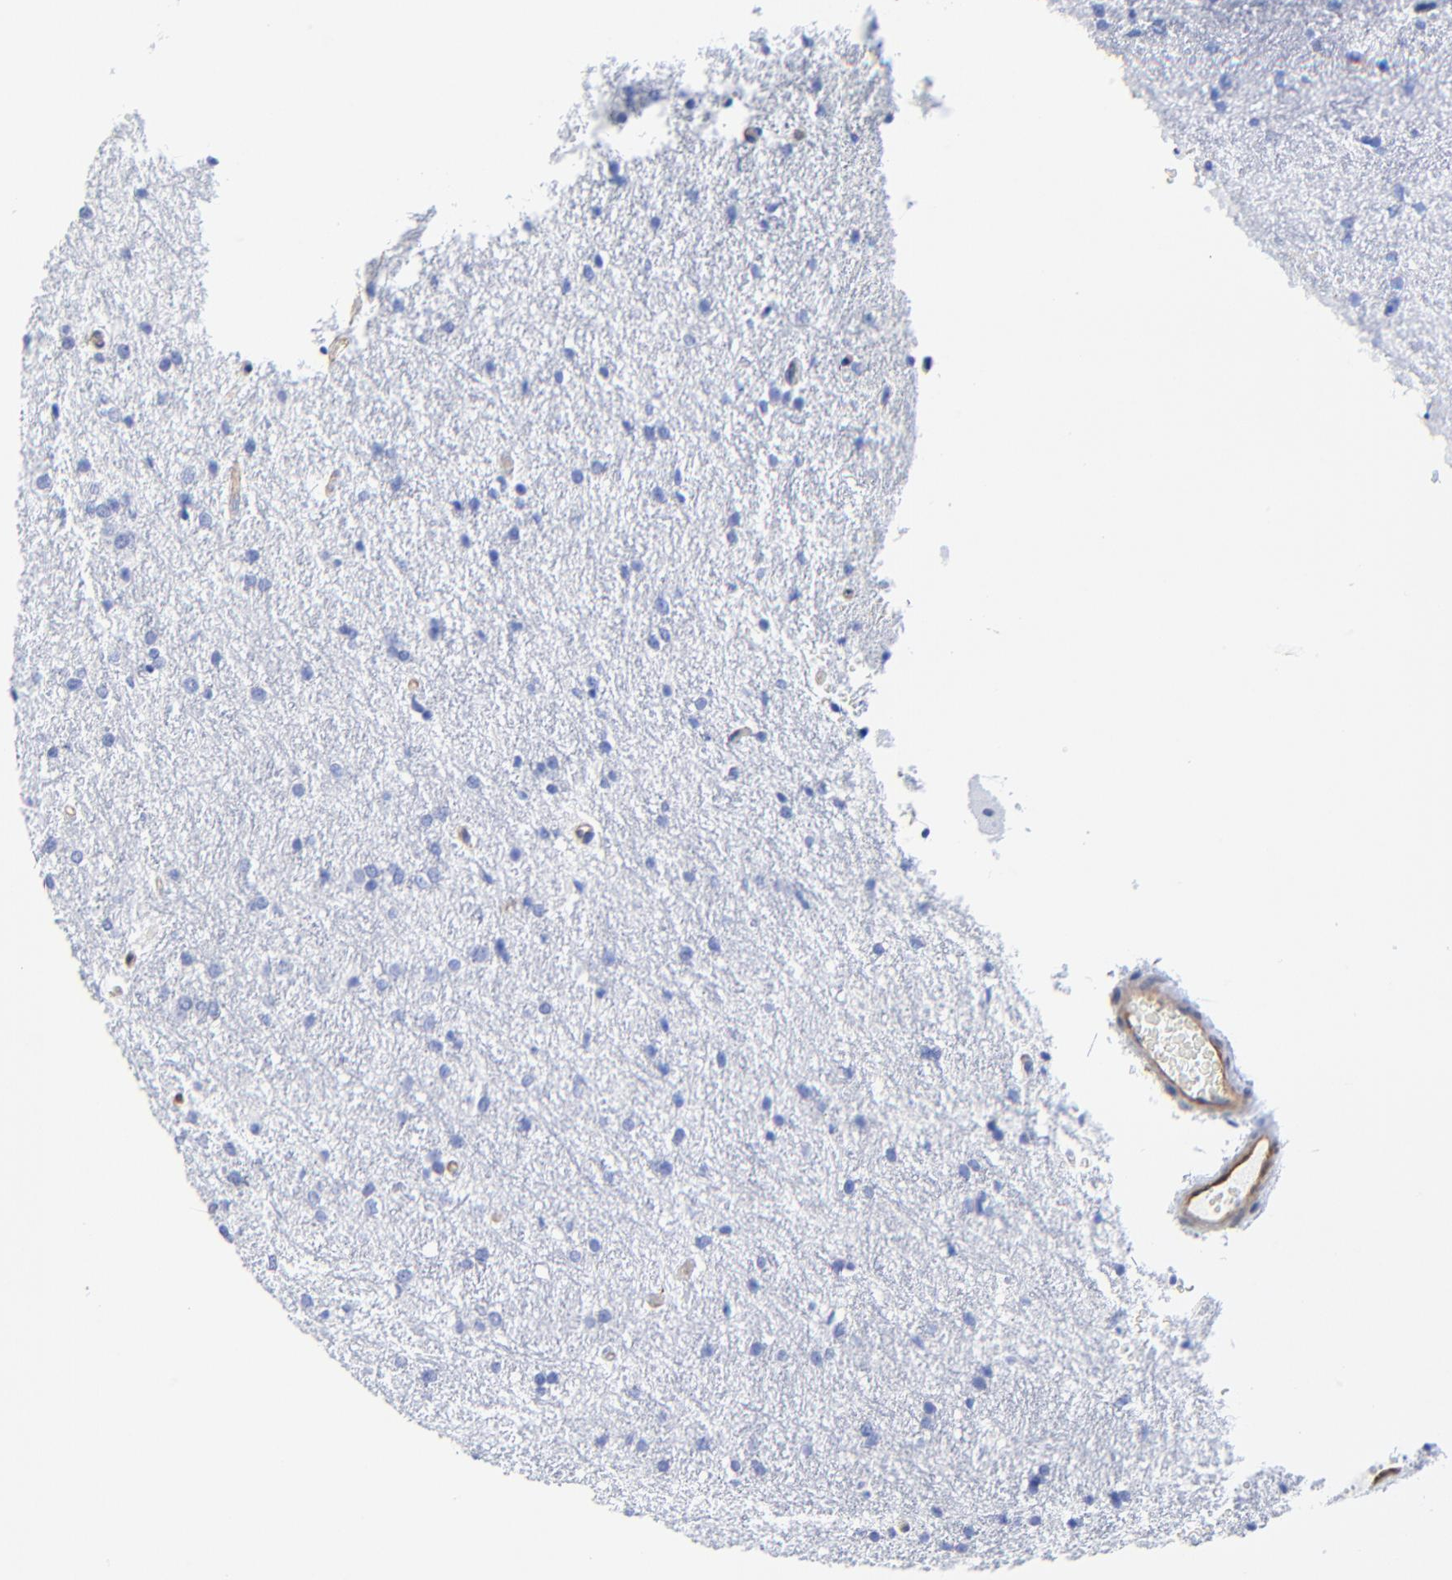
{"staining": {"intensity": "negative", "quantity": "none", "location": "none"}, "tissue": "glioma", "cell_type": "Tumor cells", "image_type": "cancer", "snomed": [{"axis": "morphology", "description": "Glioma, malignant, High grade"}, {"axis": "topography", "description": "Brain"}], "caption": "This is an immunohistochemistry micrograph of human glioma. There is no positivity in tumor cells.", "gene": "TAGLN2", "patient": {"sex": "female", "age": 50}}